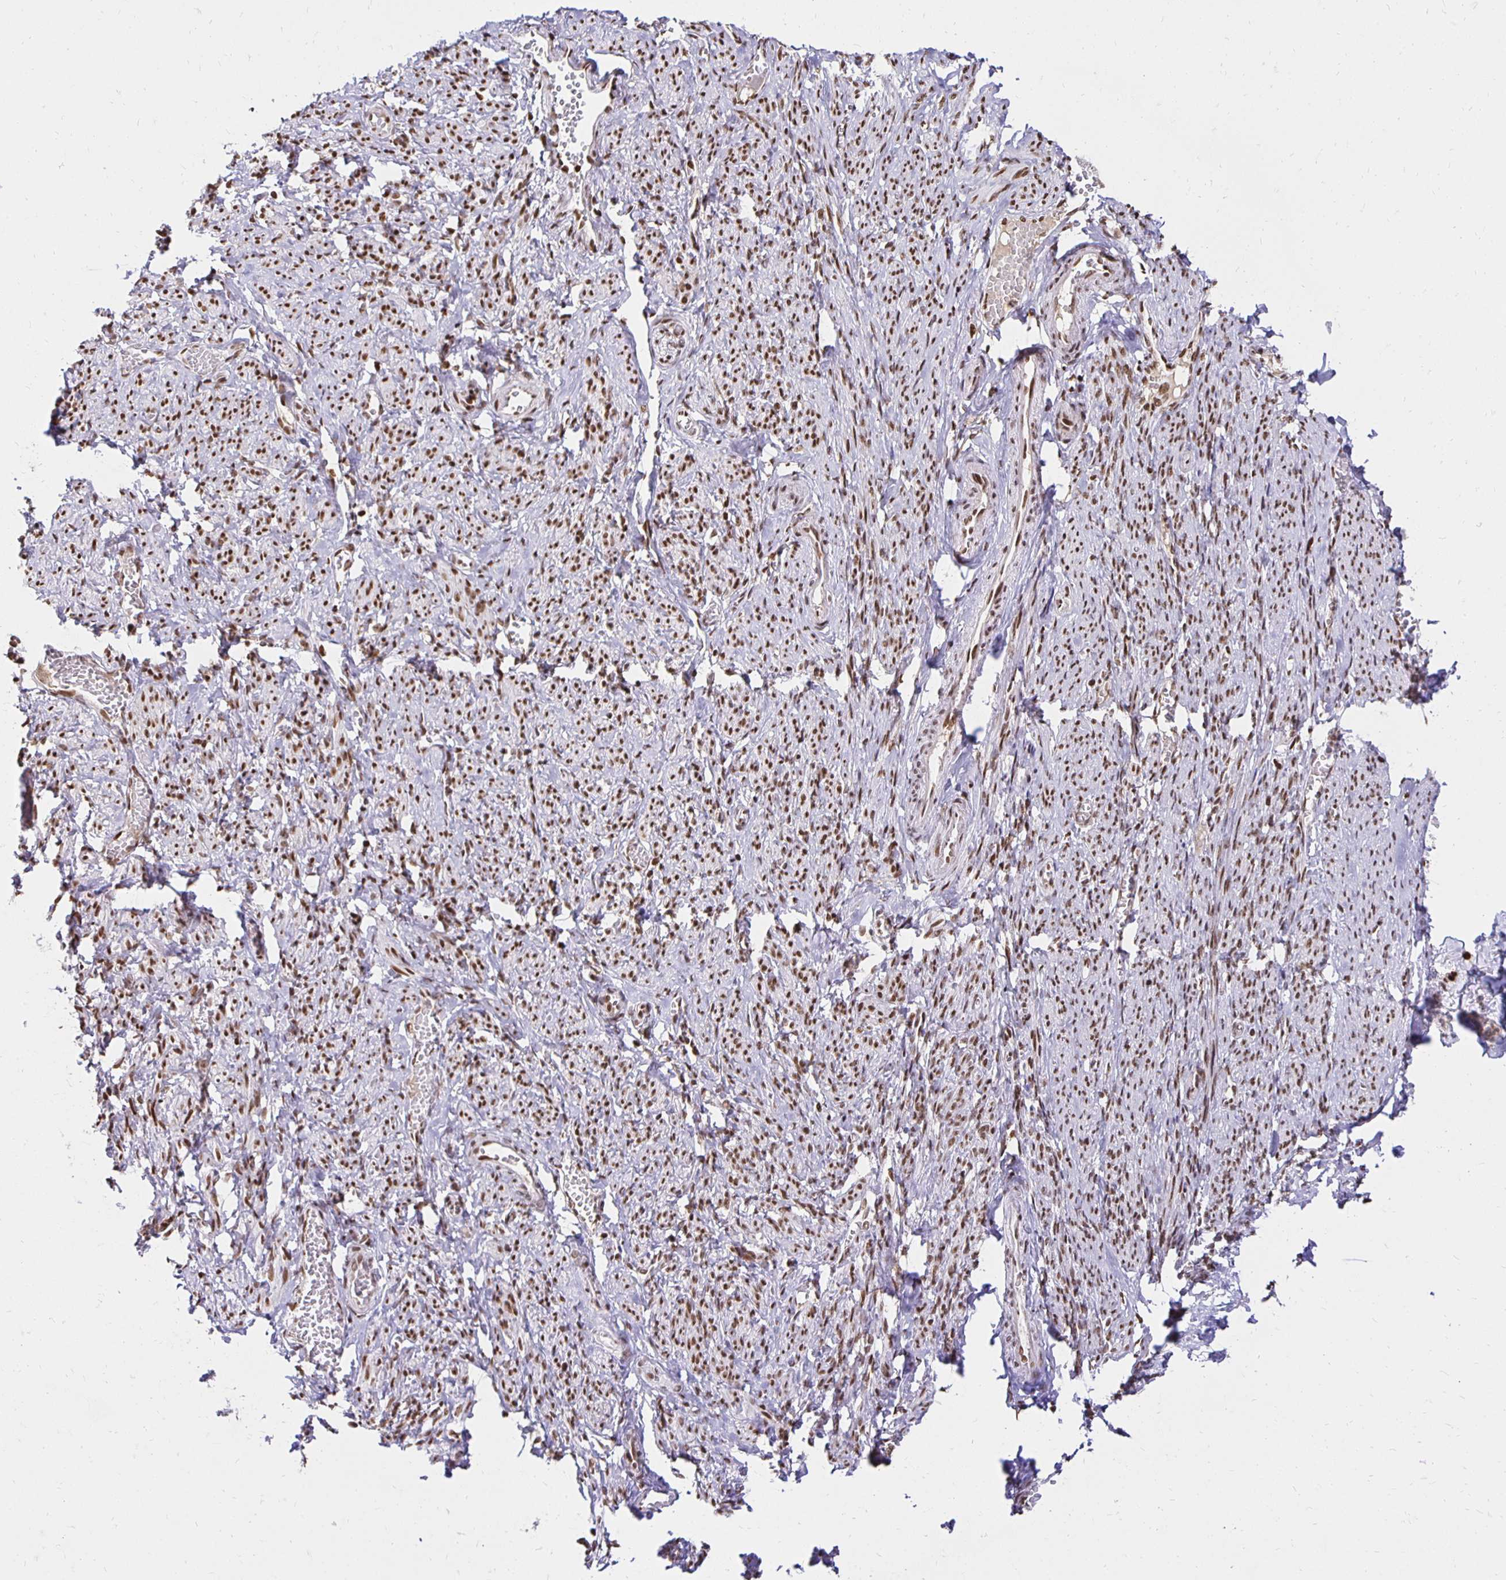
{"staining": {"intensity": "strong", "quantity": ">75%", "location": "nuclear"}, "tissue": "smooth muscle", "cell_type": "Smooth muscle cells", "image_type": "normal", "snomed": [{"axis": "morphology", "description": "Normal tissue, NOS"}, {"axis": "topography", "description": "Smooth muscle"}], "caption": "Immunohistochemistry of benign human smooth muscle displays high levels of strong nuclear staining in about >75% of smooth muscle cells. Using DAB (3,3'-diaminobenzidine) (brown) and hematoxylin (blue) stains, captured at high magnification using brightfield microscopy.", "gene": "ZNF579", "patient": {"sex": "female", "age": 65}}